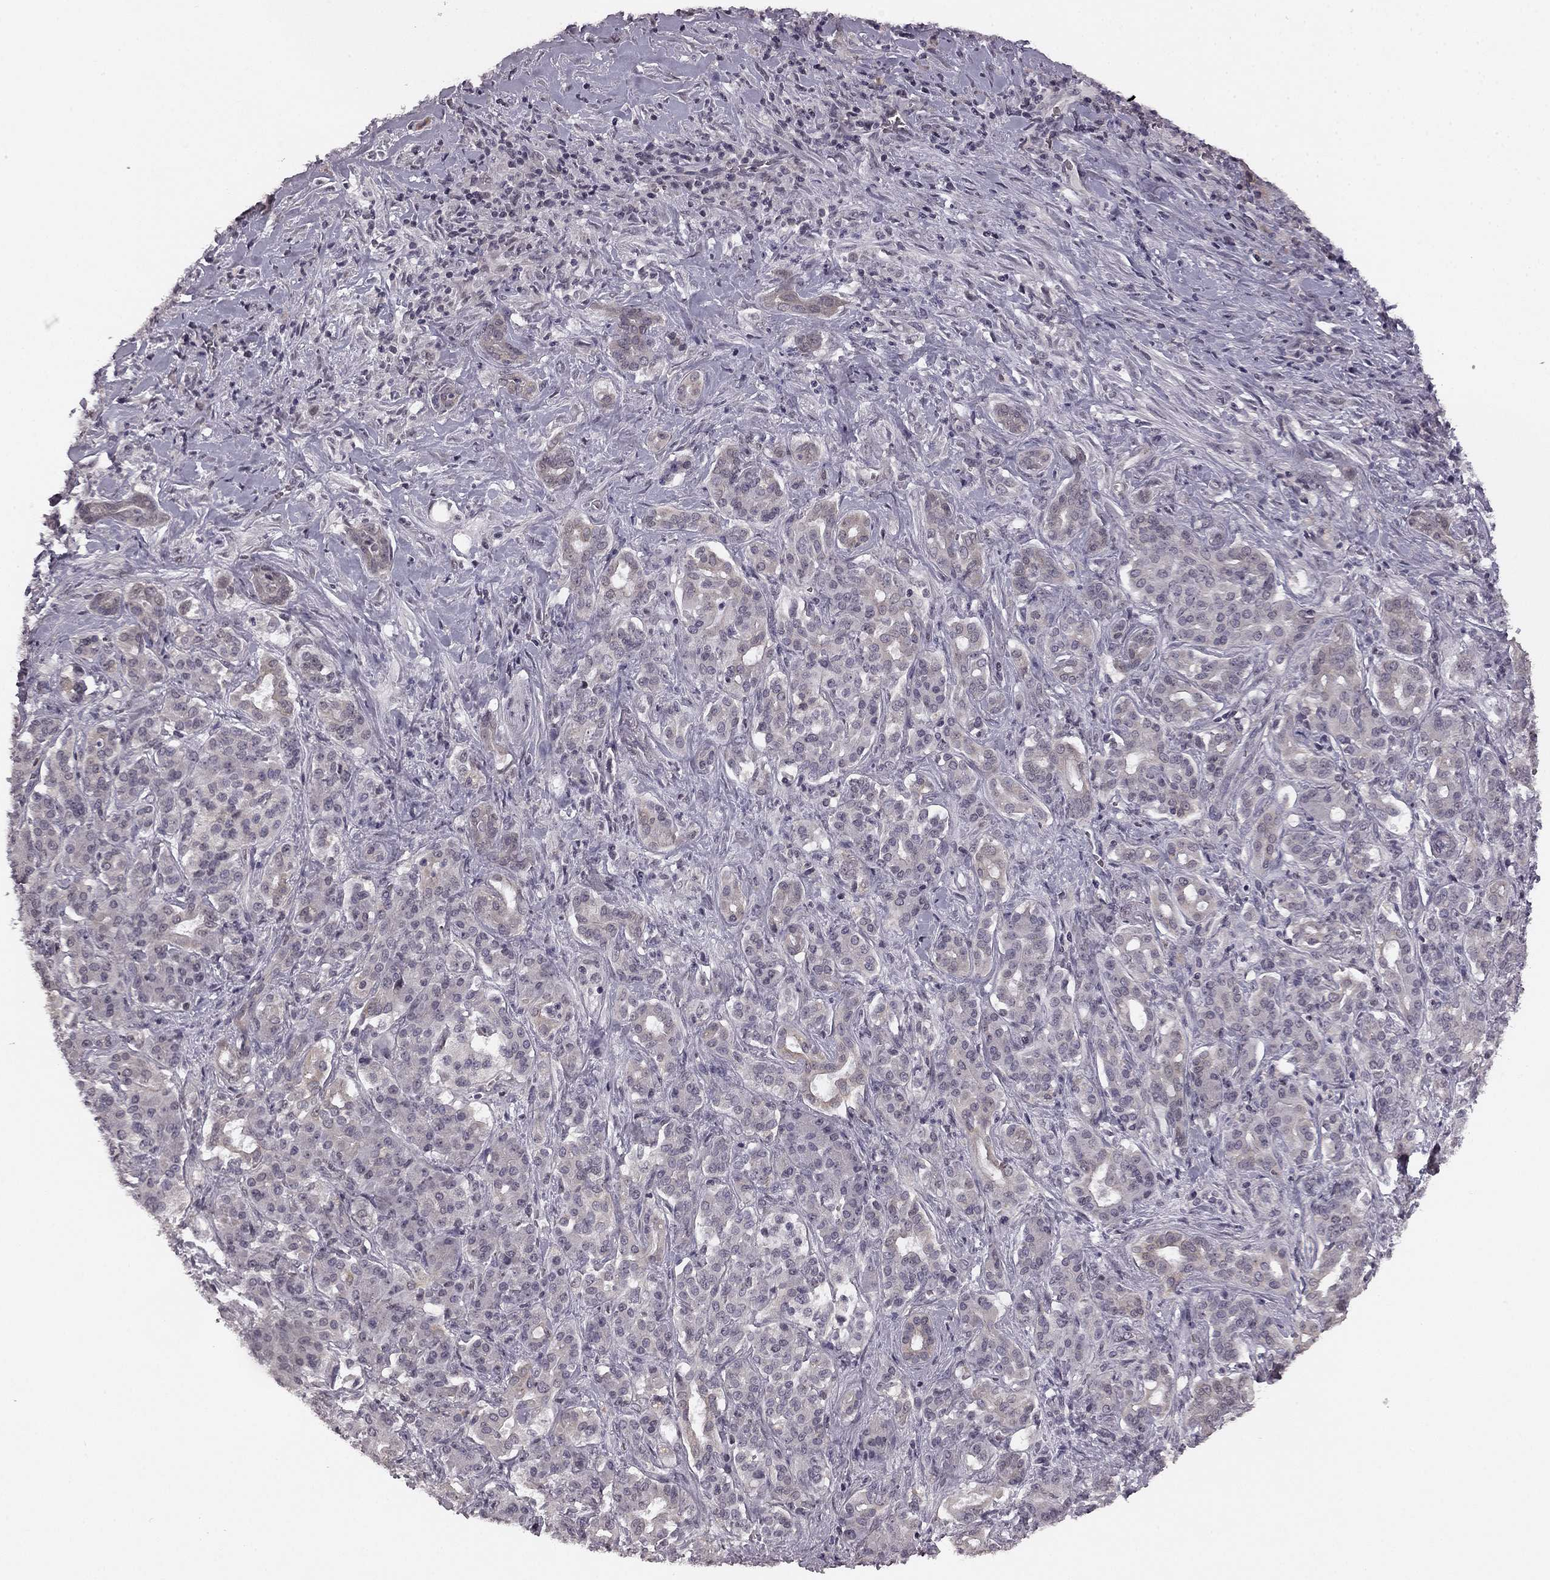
{"staining": {"intensity": "weak", "quantity": "<25%", "location": "cytoplasmic/membranous"}, "tissue": "pancreatic cancer", "cell_type": "Tumor cells", "image_type": "cancer", "snomed": [{"axis": "morphology", "description": "Normal tissue, NOS"}, {"axis": "morphology", "description": "Inflammation, NOS"}, {"axis": "morphology", "description": "Adenocarcinoma, NOS"}, {"axis": "topography", "description": "Pancreas"}], "caption": "There is no significant staining in tumor cells of adenocarcinoma (pancreatic).", "gene": "HCN4", "patient": {"sex": "male", "age": 57}}